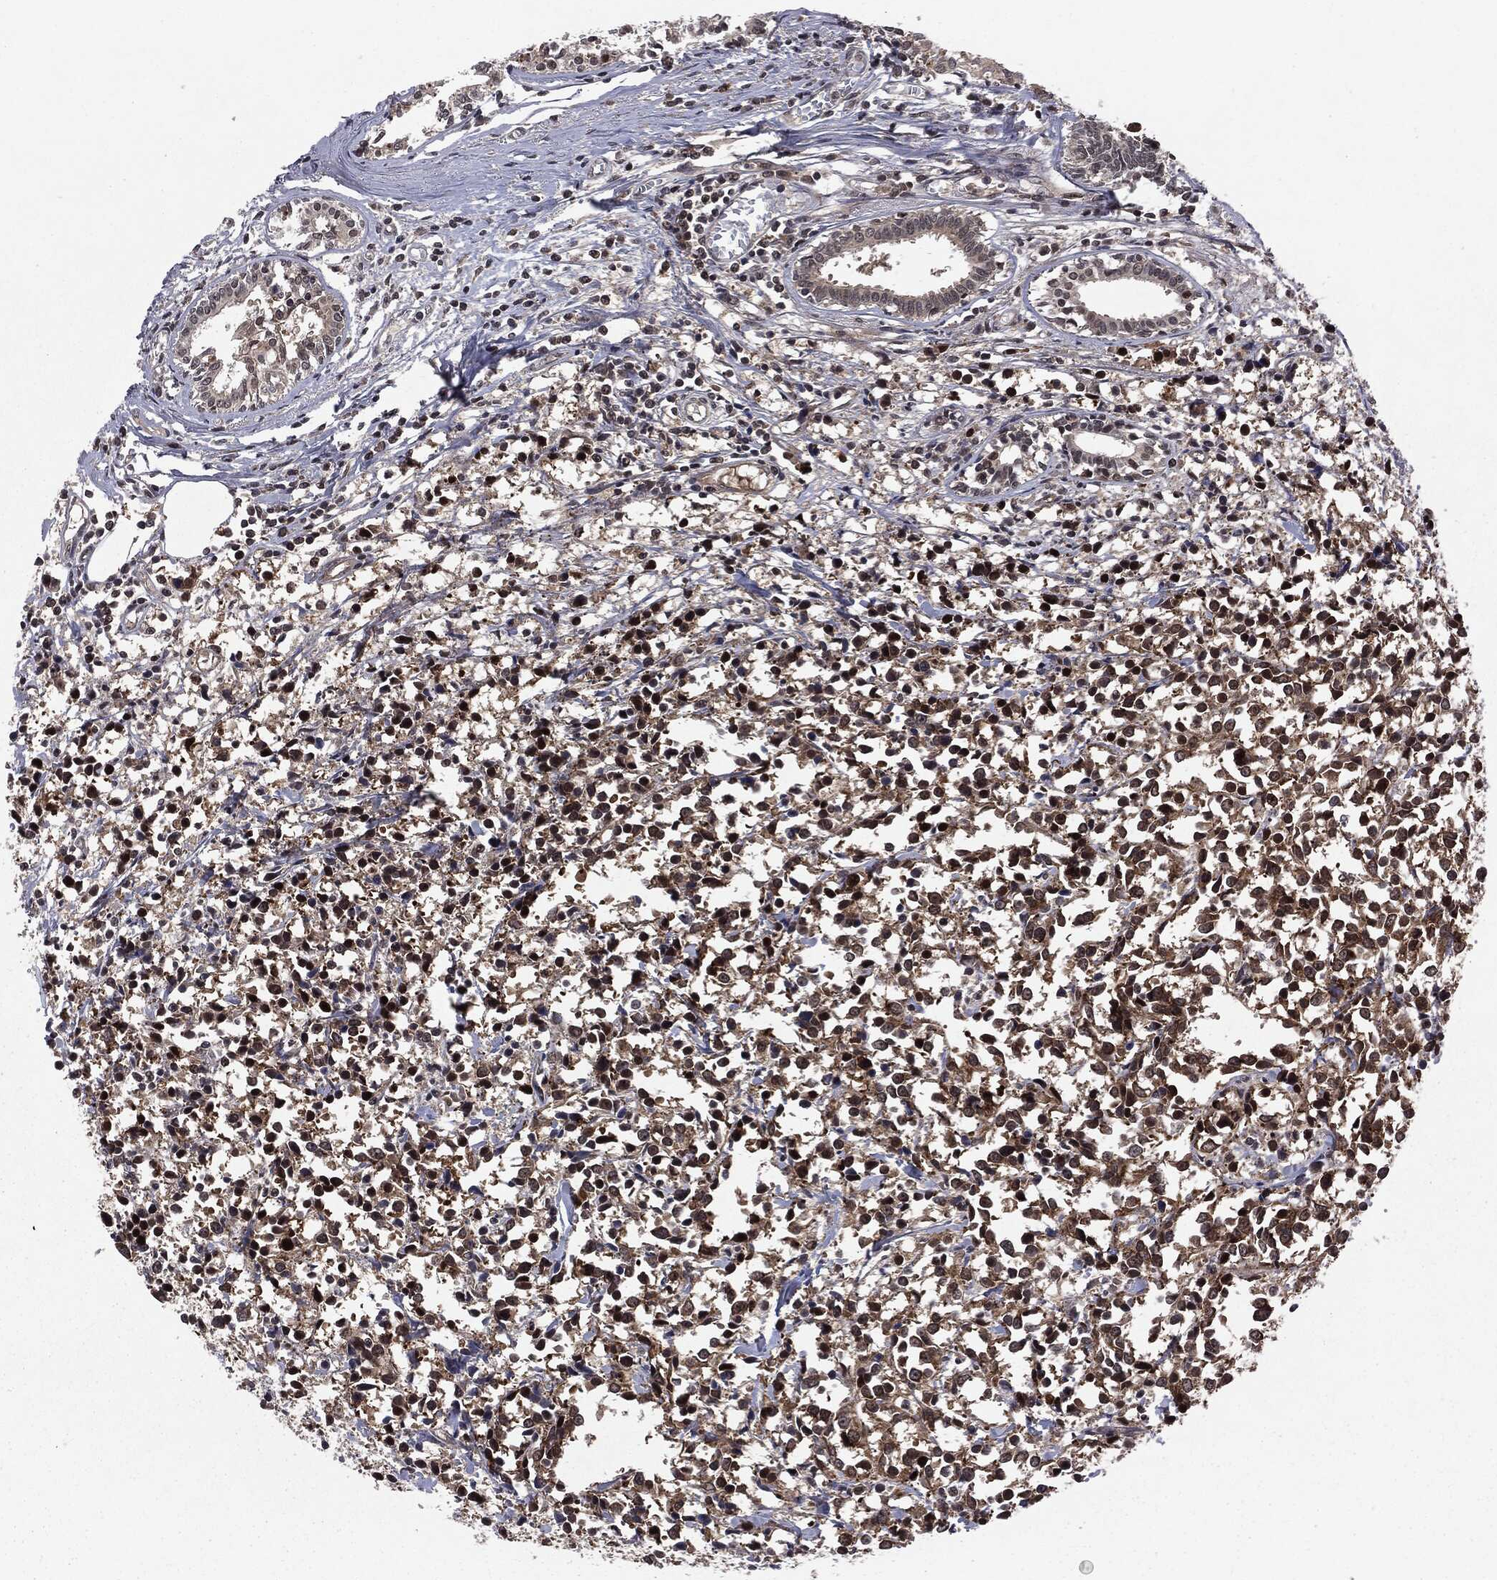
{"staining": {"intensity": "strong", "quantity": "25%-75%", "location": "cytoplasmic/membranous,nuclear"}, "tissue": "breast cancer", "cell_type": "Tumor cells", "image_type": "cancer", "snomed": [{"axis": "morphology", "description": "Duct carcinoma"}, {"axis": "topography", "description": "Breast"}], "caption": "Immunohistochemistry (DAB) staining of human invasive ductal carcinoma (breast) shows strong cytoplasmic/membranous and nuclear protein expression in about 25%-75% of tumor cells. The staining was performed using DAB (3,3'-diaminobenzidine) to visualize the protein expression in brown, while the nuclei were stained in blue with hematoxylin (Magnification: 20x).", "gene": "STAU2", "patient": {"sex": "female", "age": 80}}